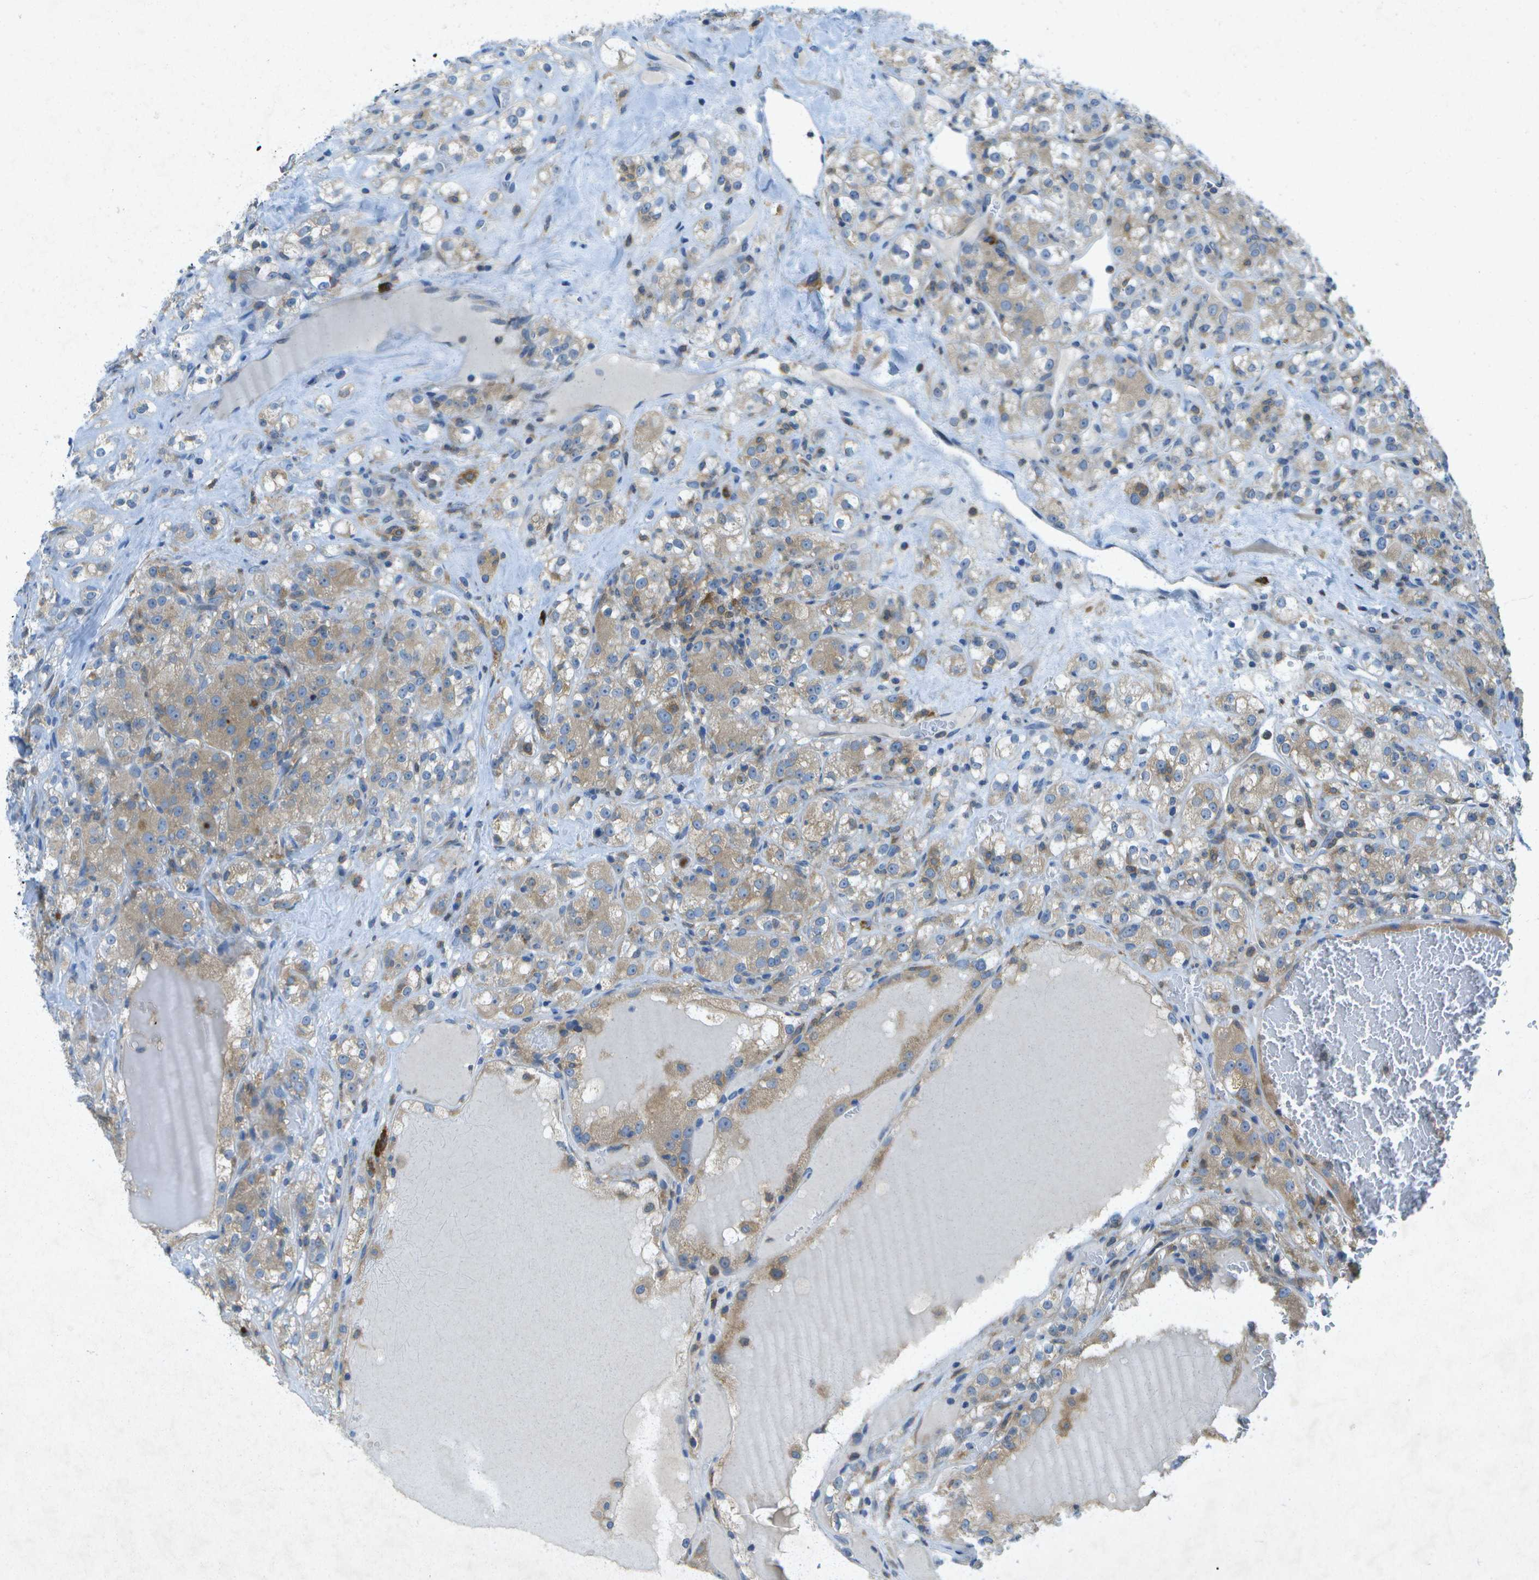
{"staining": {"intensity": "weak", "quantity": "<25%", "location": "cytoplasmic/membranous"}, "tissue": "renal cancer", "cell_type": "Tumor cells", "image_type": "cancer", "snomed": [{"axis": "morphology", "description": "Normal tissue, NOS"}, {"axis": "morphology", "description": "Adenocarcinoma, NOS"}, {"axis": "topography", "description": "Kidney"}], "caption": "Photomicrograph shows no protein staining in tumor cells of renal cancer tissue. (DAB immunohistochemistry, high magnification).", "gene": "WNK2", "patient": {"sex": "male", "age": 61}}